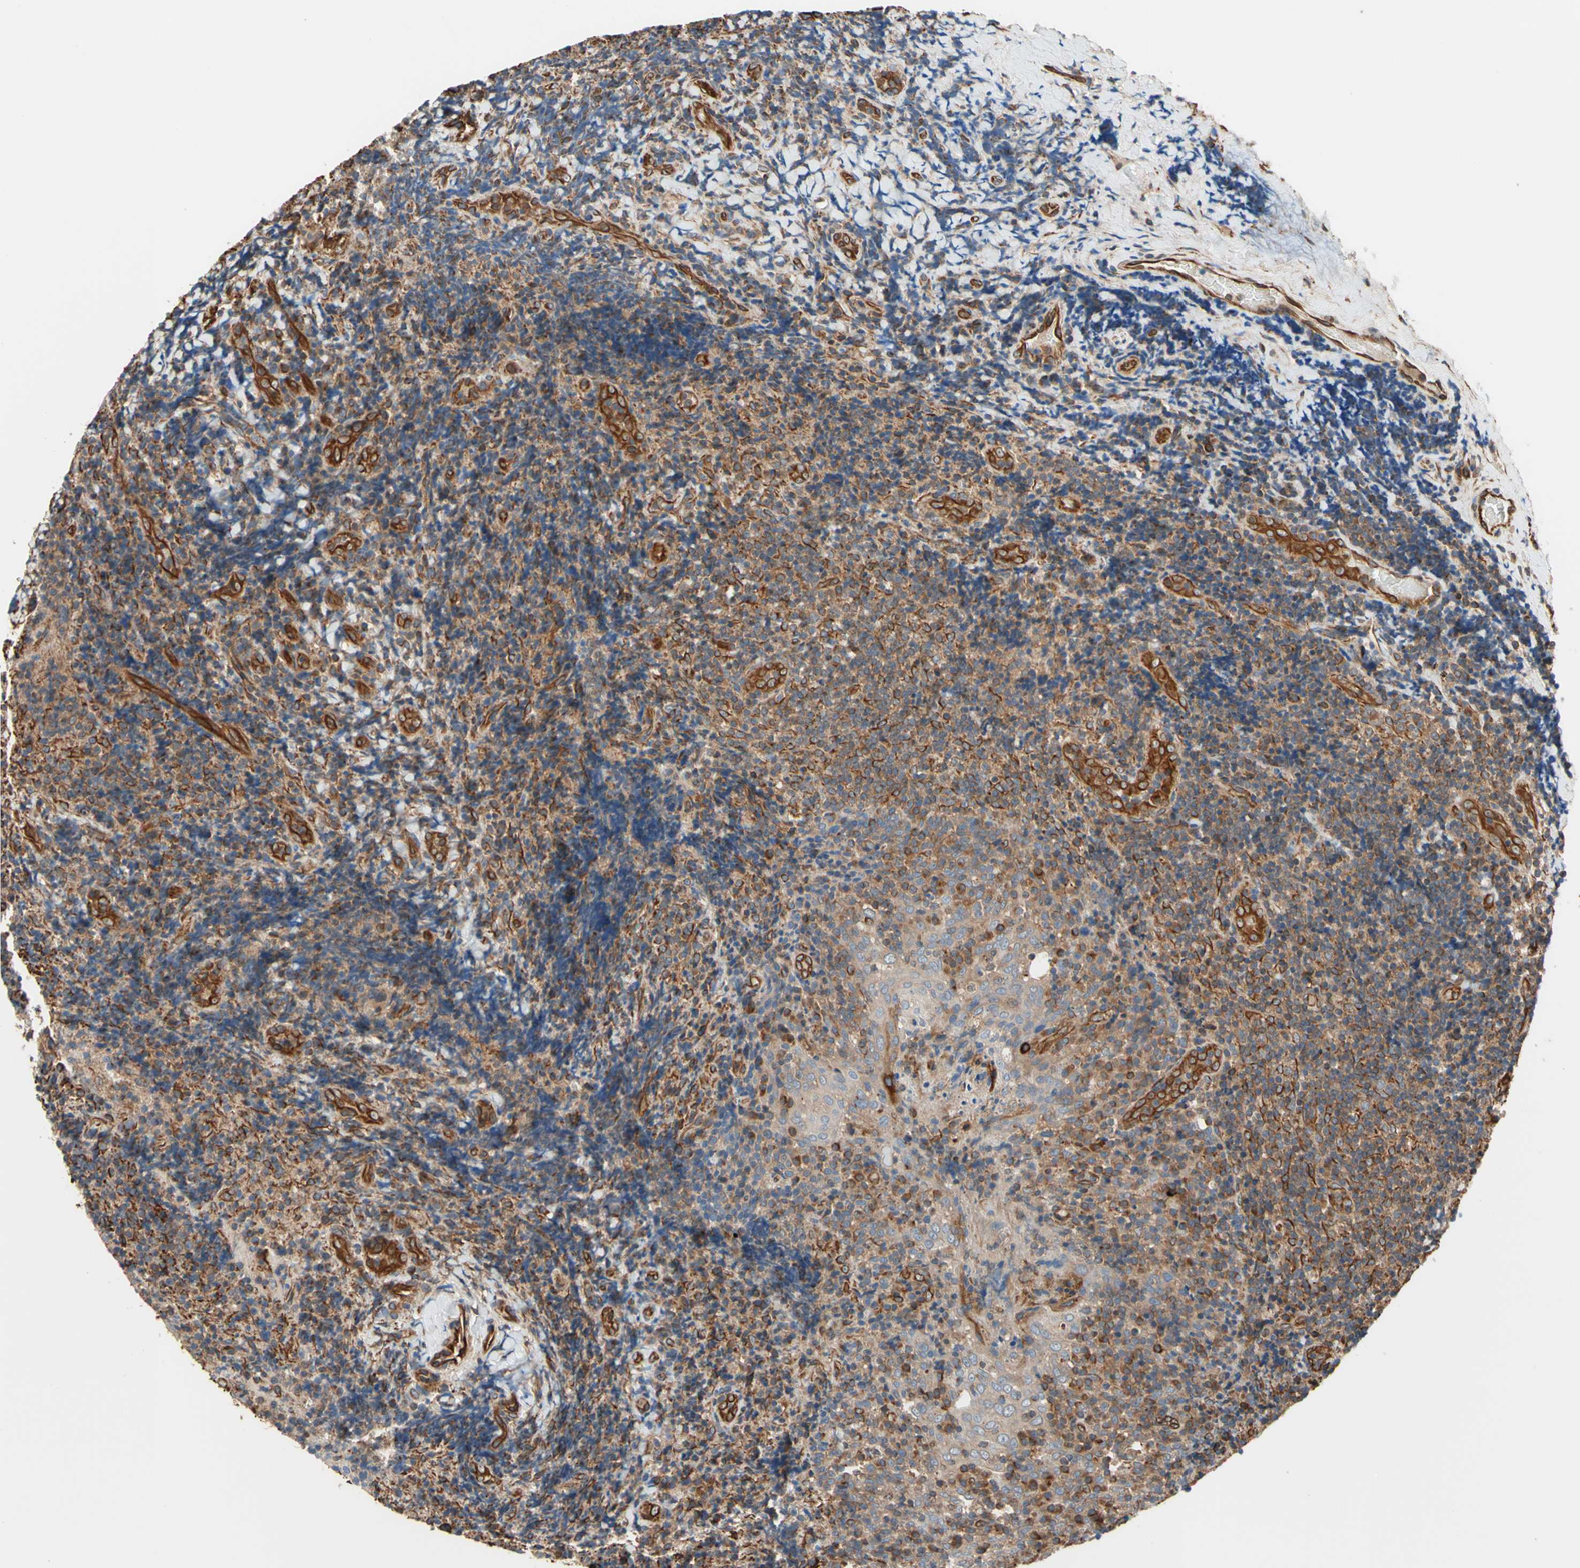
{"staining": {"intensity": "moderate", "quantity": ">75%", "location": "cytoplasmic/membranous"}, "tissue": "lymphoma", "cell_type": "Tumor cells", "image_type": "cancer", "snomed": [{"axis": "morphology", "description": "Malignant lymphoma, non-Hodgkin's type, High grade"}, {"axis": "topography", "description": "Tonsil"}], "caption": "Brown immunohistochemical staining in high-grade malignant lymphoma, non-Hodgkin's type displays moderate cytoplasmic/membranous staining in about >75% of tumor cells.", "gene": "TRAF2", "patient": {"sex": "female", "age": 36}}